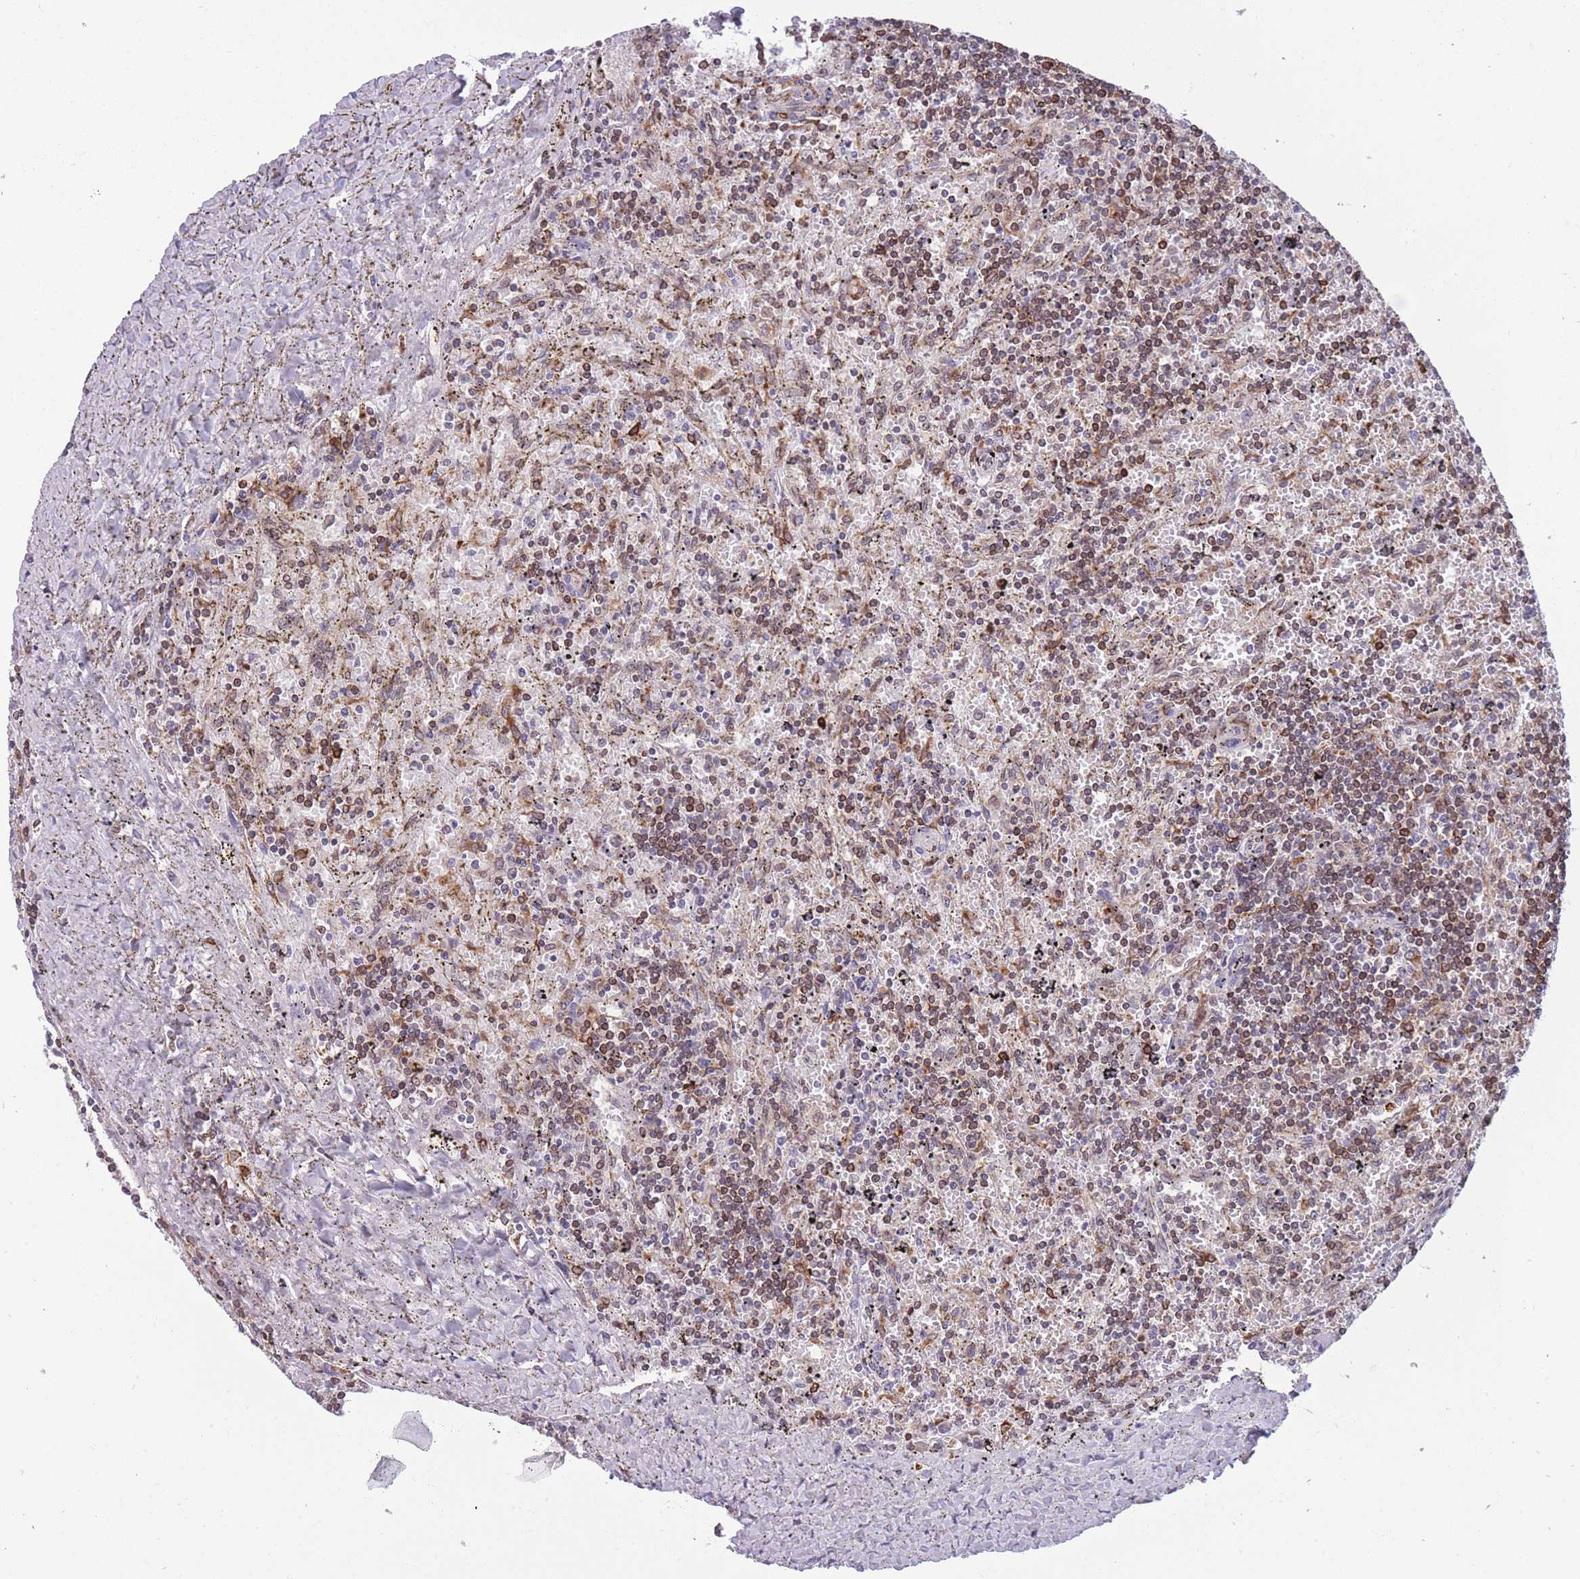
{"staining": {"intensity": "moderate", "quantity": "25%-75%", "location": "cytoplasmic/membranous,nuclear"}, "tissue": "lymphoma", "cell_type": "Tumor cells", "image_type": "cancer", "snomed": [{"axis": "morphology", "description": "Malignant lymphoma, non-Hodgkin's type, Low grade"}, {"axis": "topography", "description": "Spleen"}], "caption": "About 25%-75% of tumor cells in lymphoma reveal moderate cytoplasmic/membranous and nuclear protein staining as visualized by brown immunohistochemical staining.", "gene": "TMEM121", "patient": {"sex": "male", "age": 76}}